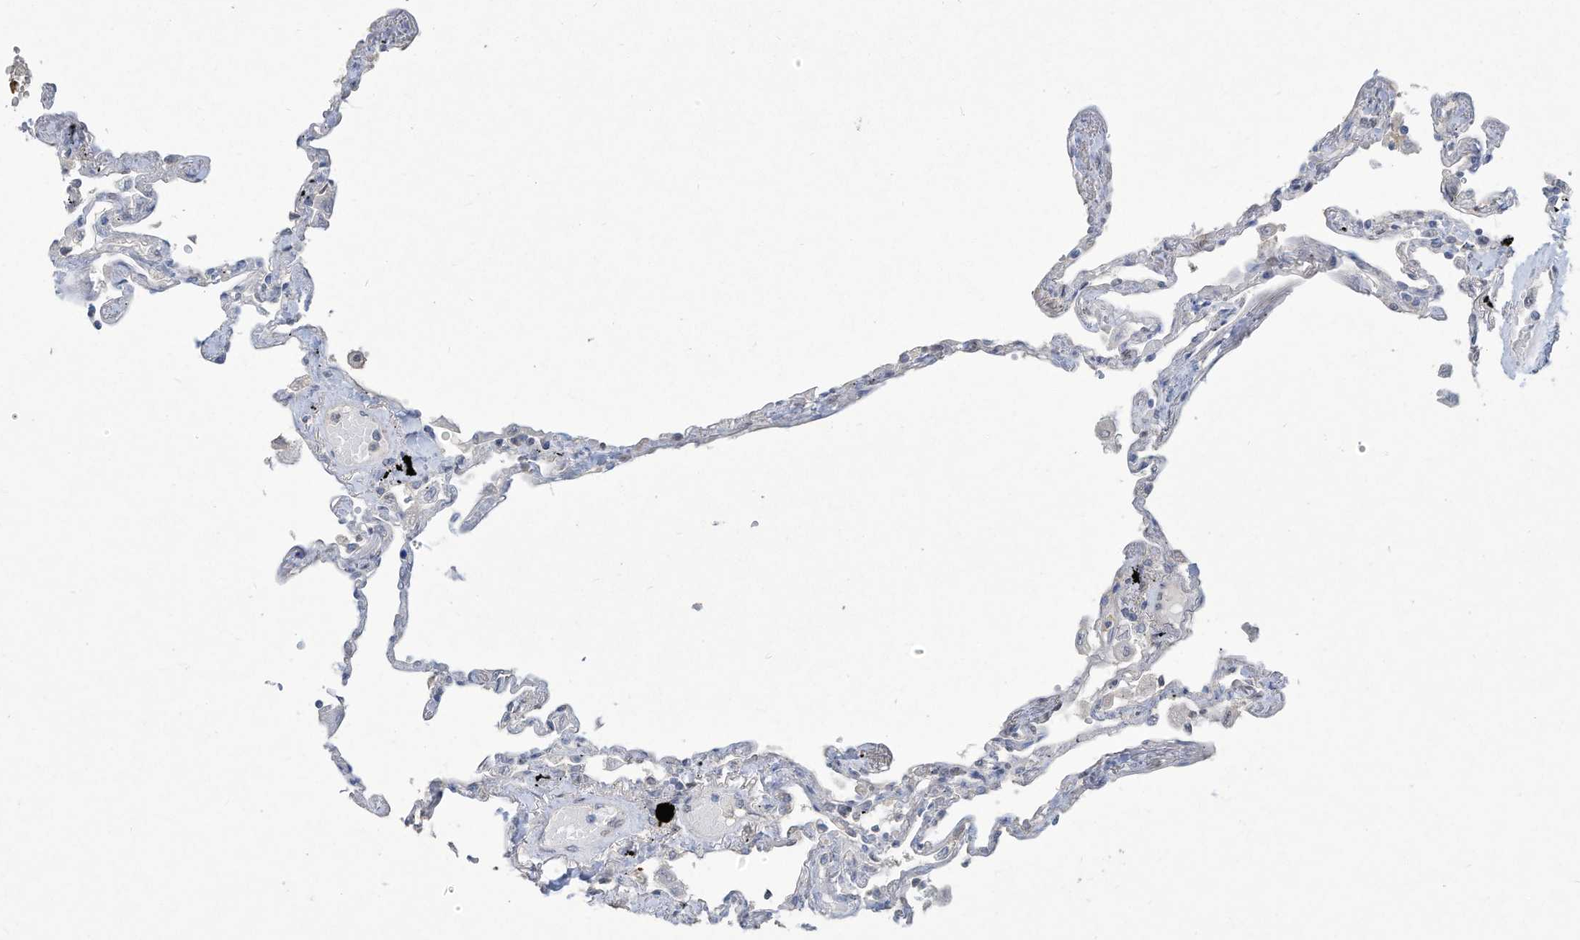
{"staining": {"intensity": "negative", "quantity": "none", "location": "none"}, "tissue": "lung", "cell_type": "Alveolar cells", "image_type": "normal", "snomed": [{"axis": "morphology", "description": "Normal tissue, NOS"}, {"axis": "topography", "description": "Lung"}], "caption": "A photomicrograph of human lung is negative for staining in alveolar cells.", "gene": "HAS3", "patient": {"sex": "female", "age": 67}}